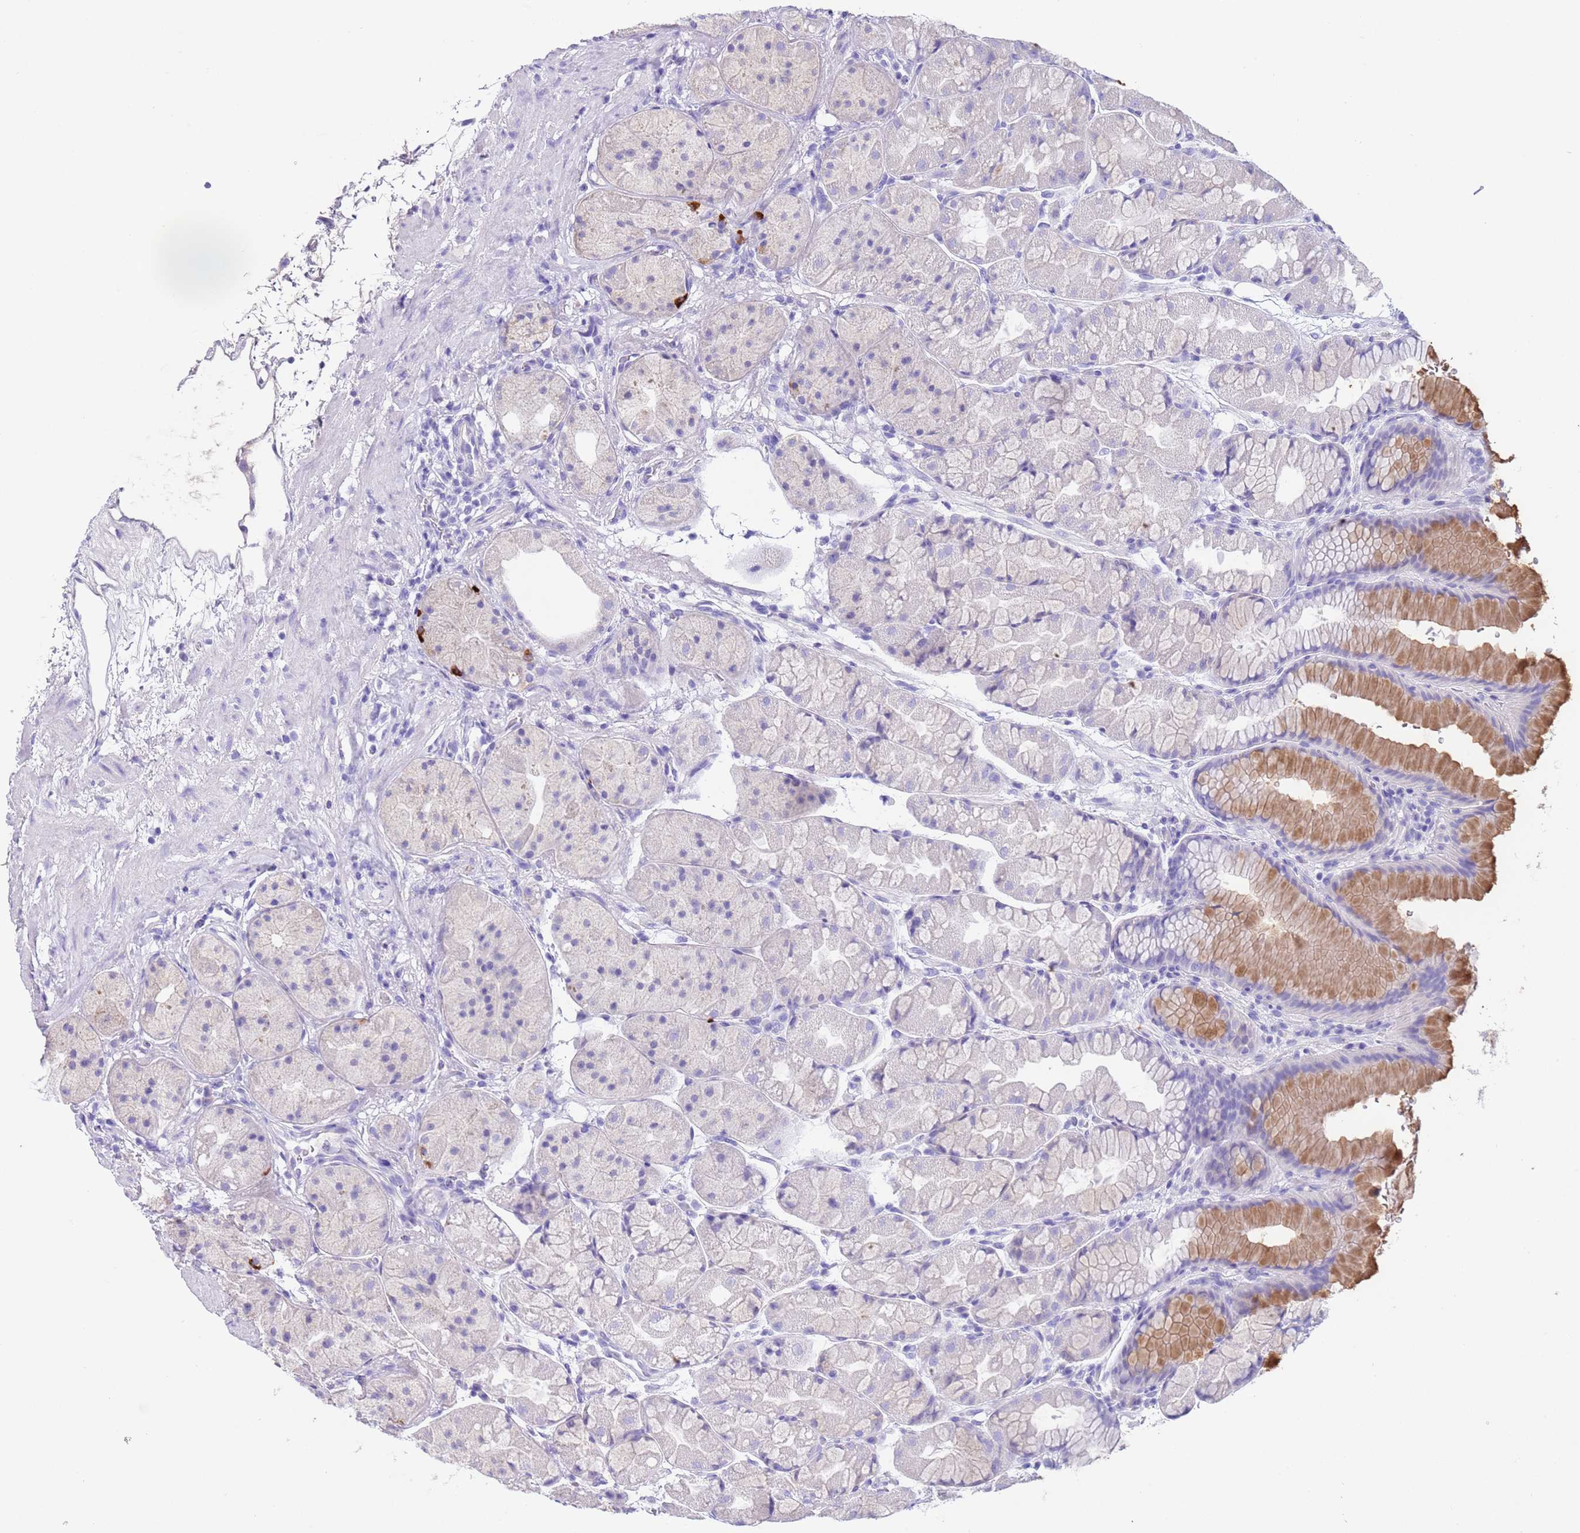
{"staining": {"intensity": "moderate", "quantity": "<25%", "location": "cytoplasmic/membranous"}, "tissue": "stomach", "cell_type": "Glandular cells", "image_type": "normal", "snomed": [{"axis": "morphology", "description": "Normal tissue, NOS"}, {"axis": "topography", "description": "Stomach"}], "caption": "The immunohistochemical stain shows moderate cytoplasmic/membranous positivity in glandular cells of unremarkable stomach. (DAB = brown stain, brightfield microscopy at high magnification).", "gene": "CPB1", "patient": {"sex": "male", "age": 57}}